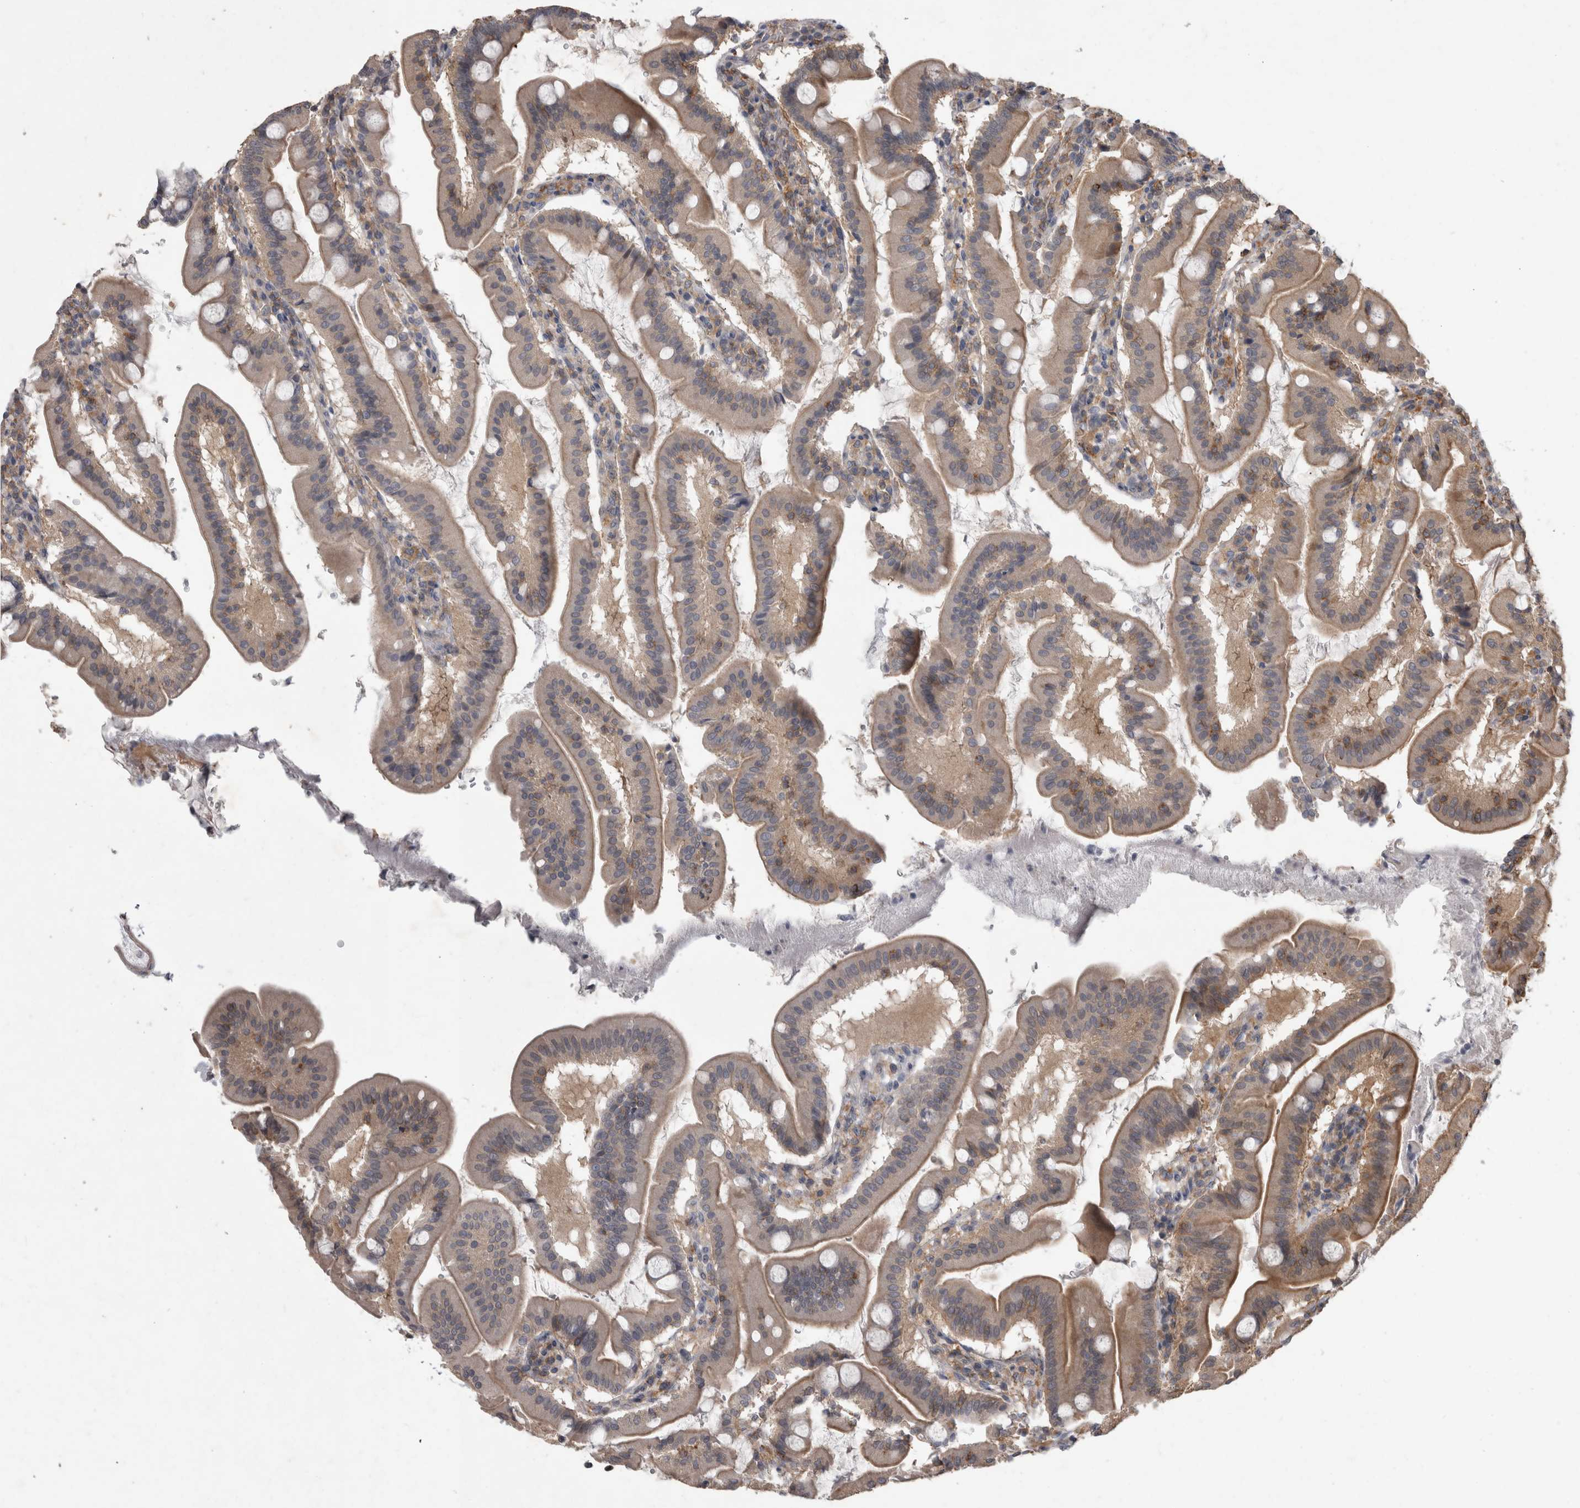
{"staining": {"intensity": "weak", "quantity": ">75%", "location": "cytoplasmic/membranous"}, "tissue": "duodenum", "cell_type": "Glandular cells", "image_type": "normal", "snomed": [{"axis": "morphology", "description": "Normal tissue, NOS"}, {"axis": "morphology", "description": "Adenocarcinoma, NOS"}, {"axis": "topography", "description": "Pancreas"}, {"axis": "topography", "description": "Duodenum"}], "caption": "IHC photomicrograph of benign duodenum stained for a protein (brown), which demonstrates low levels of weak cytoplasmic/membranous positivity in approximately >75% of glandular cells.", "gene": "SPATA48", "patient": {"sex": "male", "age": 50}}